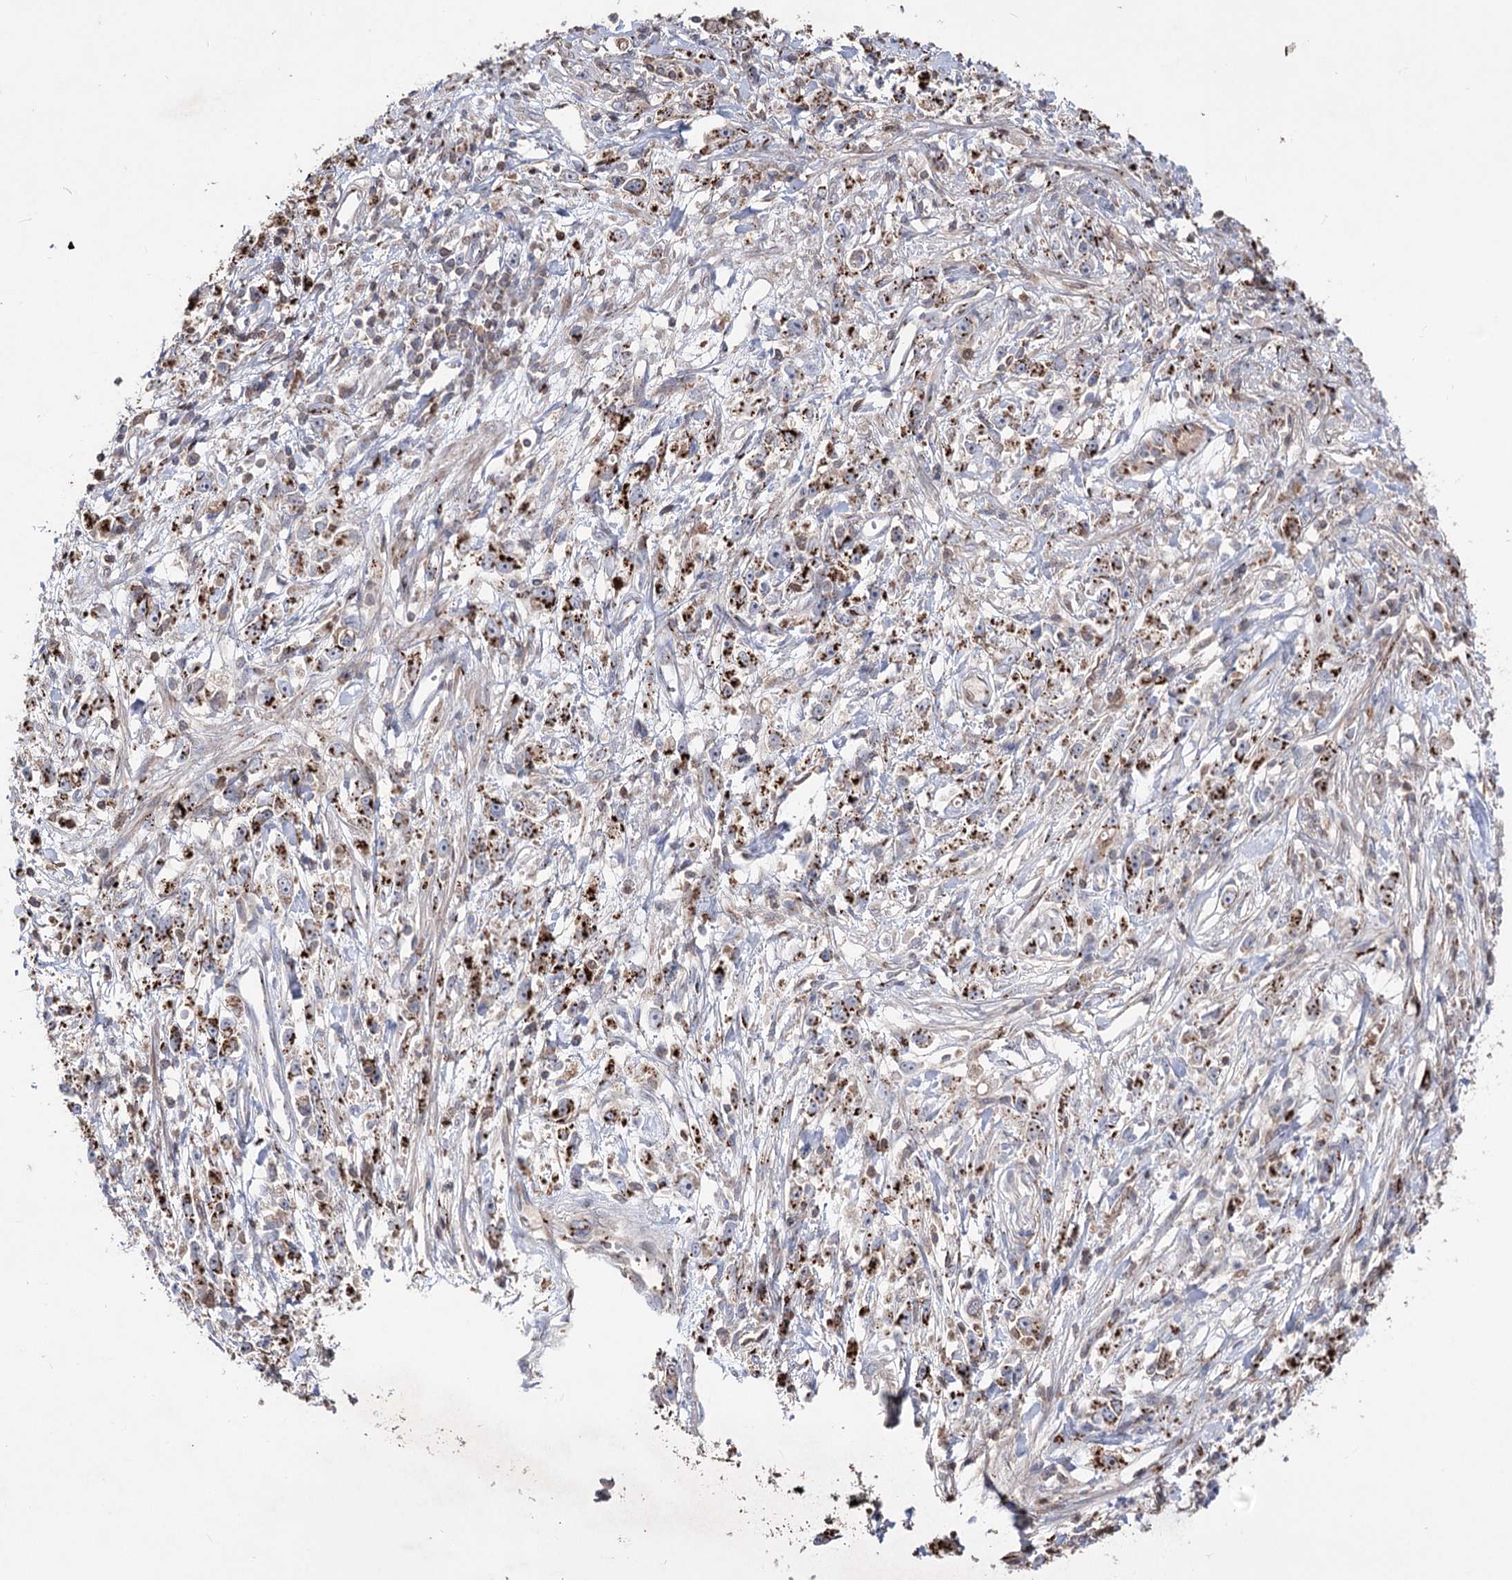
{"staining": {"intensity": "strong", "quantity": ">75%", "location": "cytoplasmic/membranous"}, "tissue": "stomach cancer", "cell_type": "Tumor cells", "image_type": "cancer", "snomed": [{"axis": "morphology", "description": "Adenocarcinoma, NOS"}, {"axis": "topography", "description": "Stomach"}], "caption": "Protein staining of stomach cancer tissue exhibits strong cytoplasmic/membranous staining in about >75% of tumor cells. Immunohistochemistry stains the protein of interest in brown and the nuclei are stained blue.", "gene": "ARHGAP20", "patient": {"sex": "female", "age": 59}}